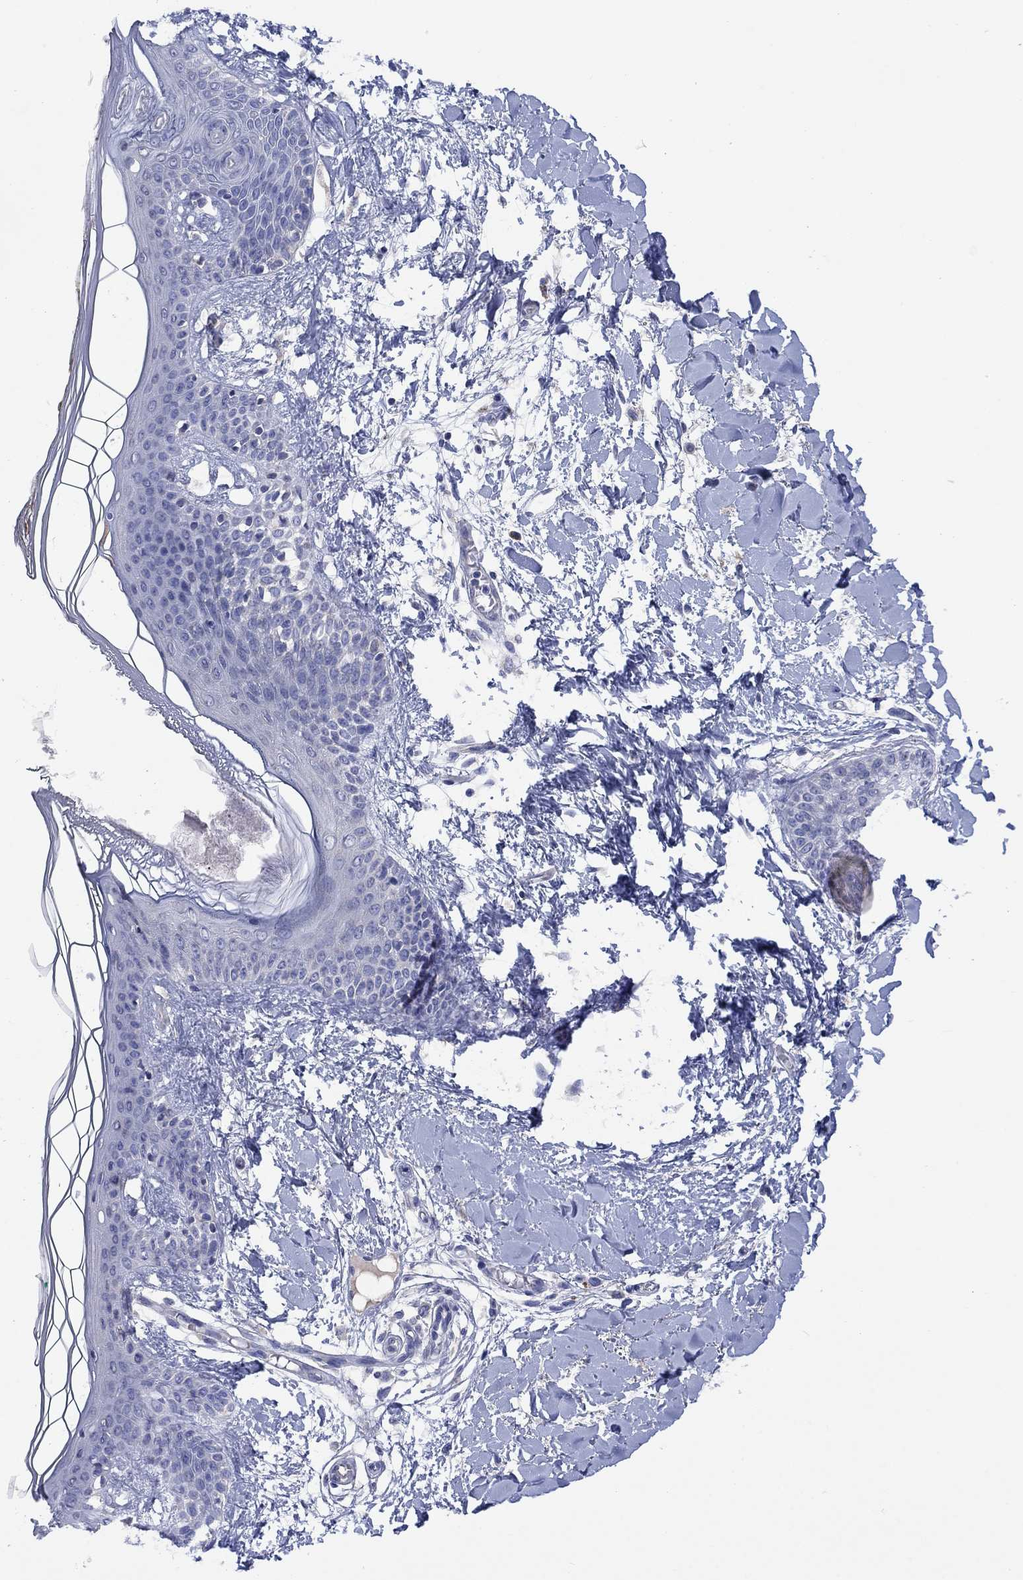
{"staining": {"intensity": "negative", "quantity": "none", "location": "none"}, "tissue": "skin", "cell_type": "Fibroblasts", "image_type": "normal", "snomed": [{"axis": "morphology", "description": "Normal tissue, NOS"}, {"axis": "topography", "description": "Skin"}], "caption": "Immunohistochemistry of normal human skin displays no expression in fibroblasts.", "gene": "CLVS1", "patient": {"sex": "female", "age": 34}}